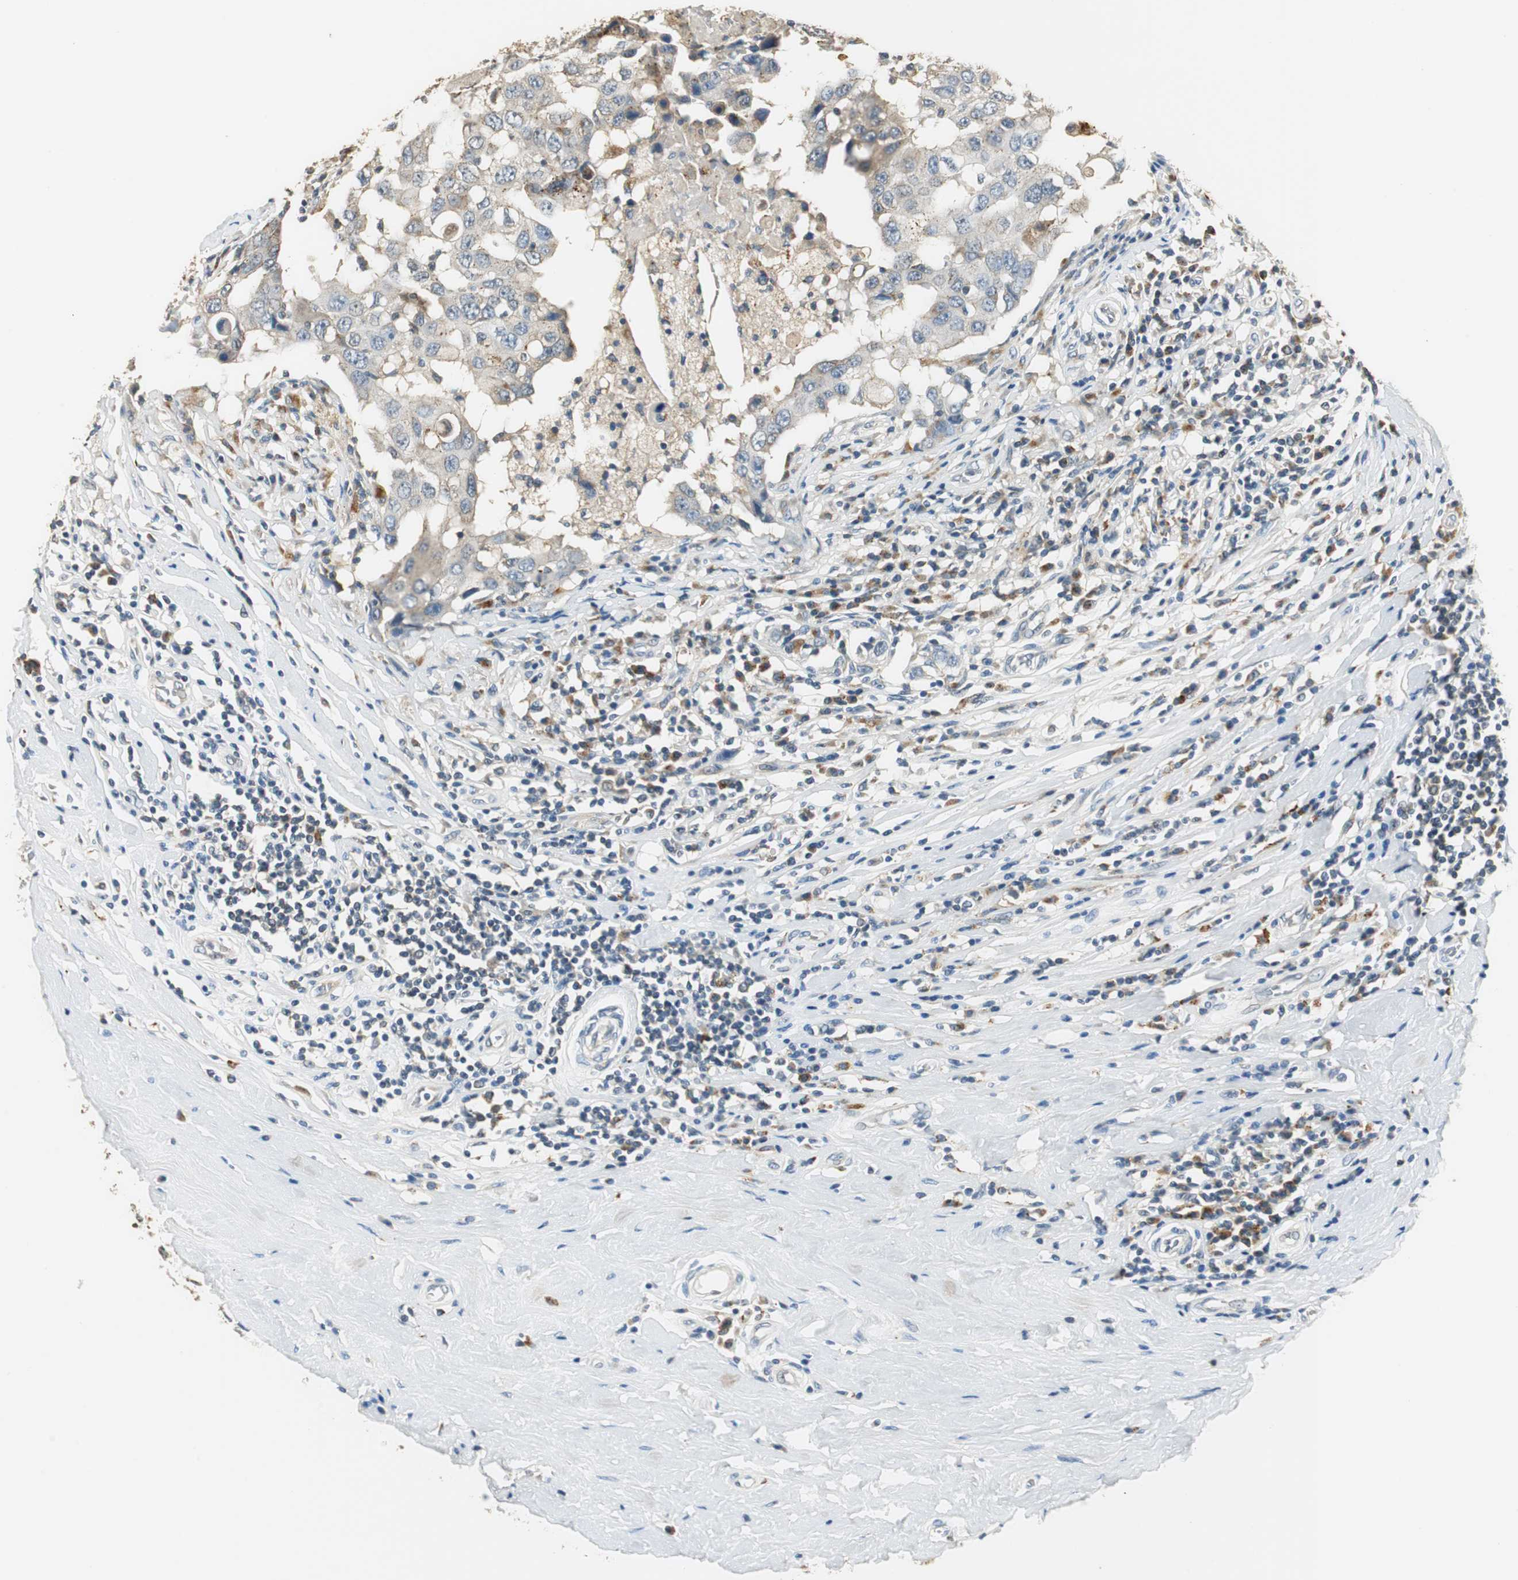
{"staining": {"intensity": "weak", "quantity": "<25%", "location": "cytoplasmic/membranous"}, "tissue": "breast cancer", "cell_type": "Tumor cells", "image_type": "cancer", "snomed": [{"axis": "morphology", "description": "Duct carcinoma"}, {"axis": "topography", "description": "Breast"}], "caption": "A photomicrograph of human breast cancer (infiltrating ductal carcinoma) is negative for staining in tumor cells.", "gene": "NIT1", "patient": {"sex": "female", "age": 27}}